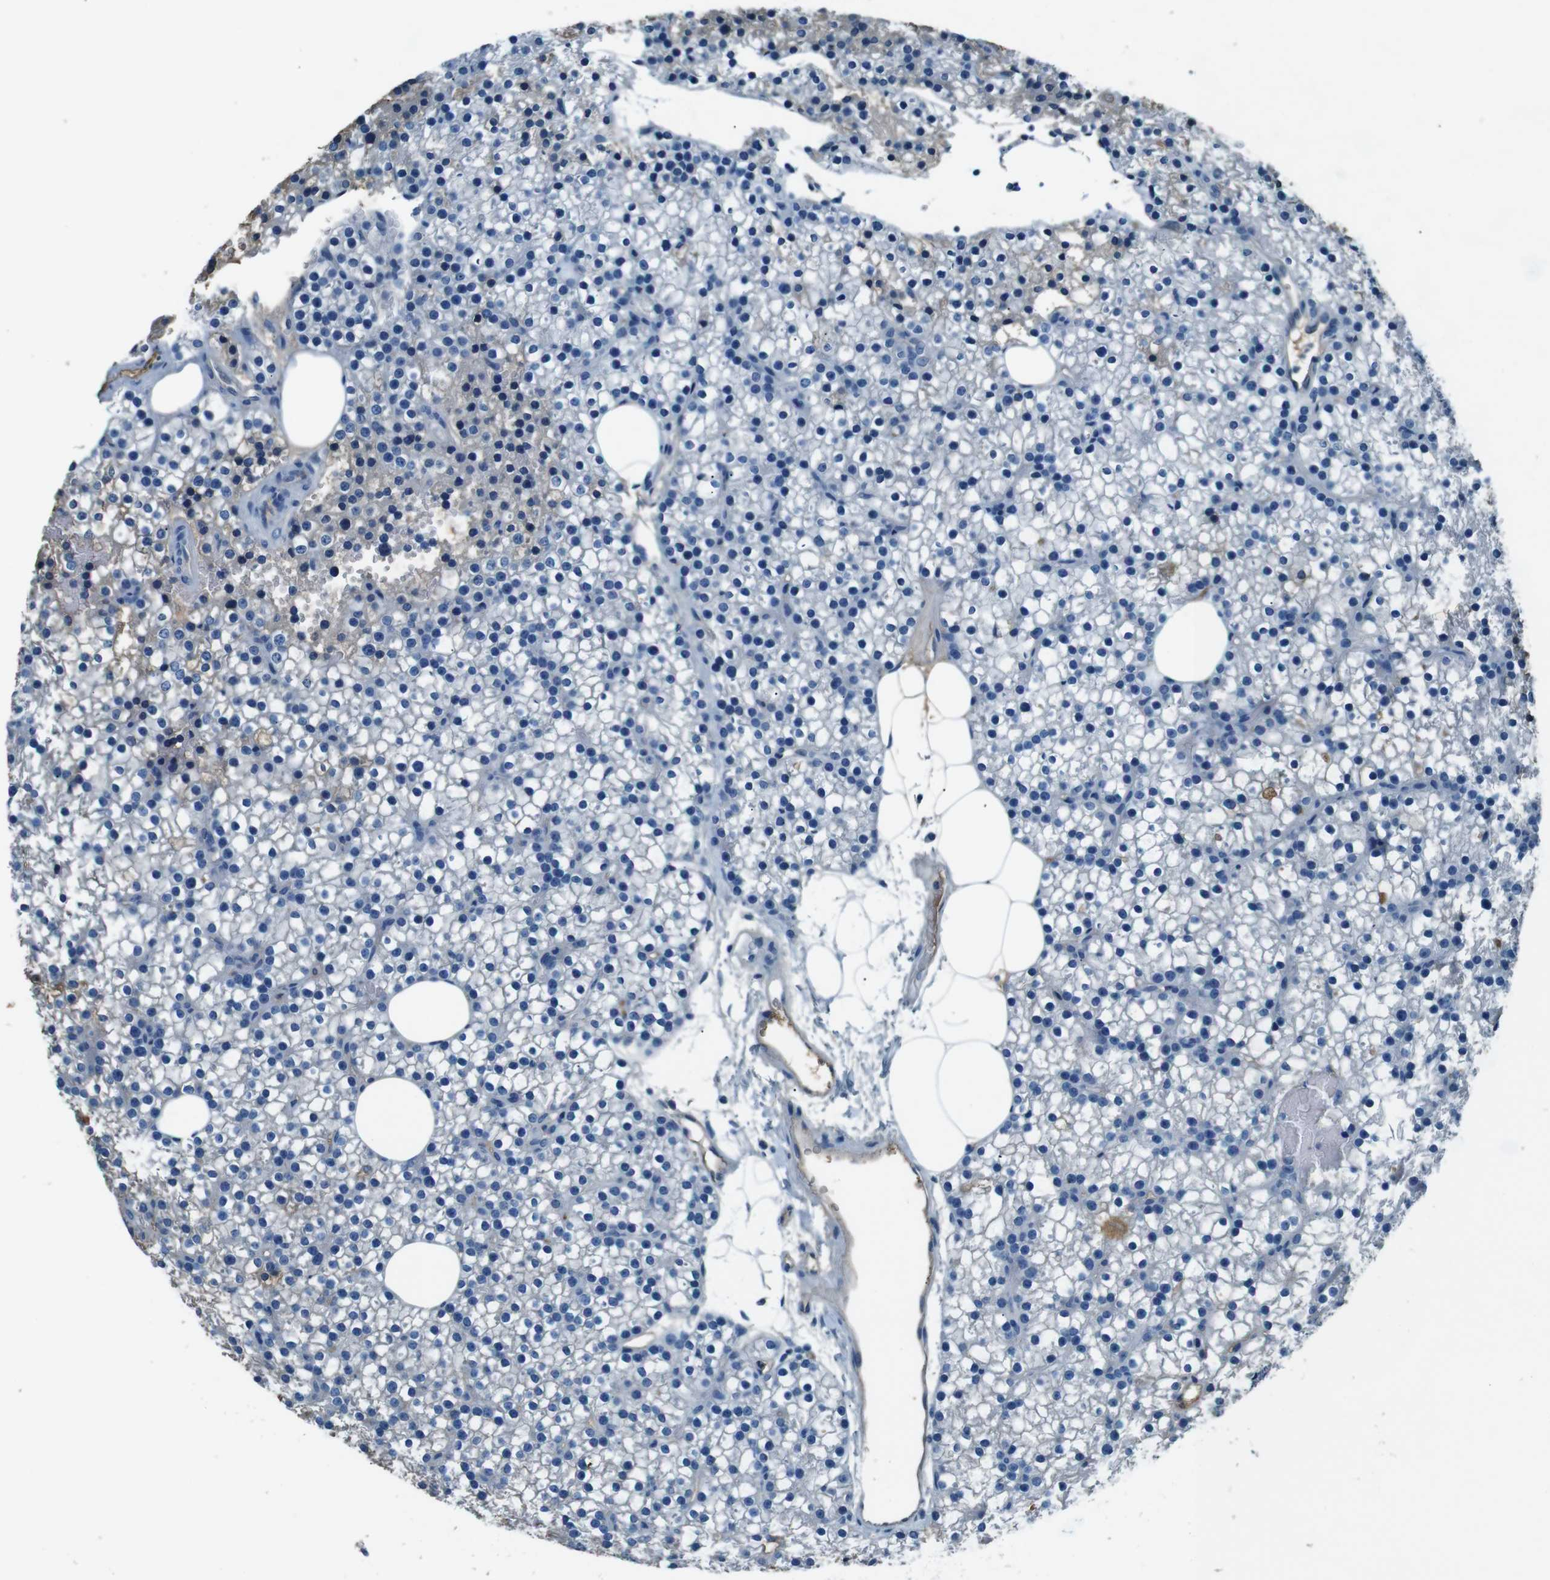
{"staining": {"intensity": "negative", "quantity": "none", "location": "none"}, "tissue": "parathyroid gland", "cell_type": "Glandular cells", "image_type": "normal", "snomed": [{"axis": "morphology", "description": "Normal tissue, NOS"}, {"axis": "morphology", "description": "Adenoma, NOS"}, {"axis": "topography", "description": "Parathyroid gland"}], "caption": "DAB (3,3'-diaminobenzidine) immunohistochemical staining of unremarkable human parathyroid gland exhibits no significant staining in glandular cells.", "gene": "LEP", "patient": {"sex": "female", "age": 70}}